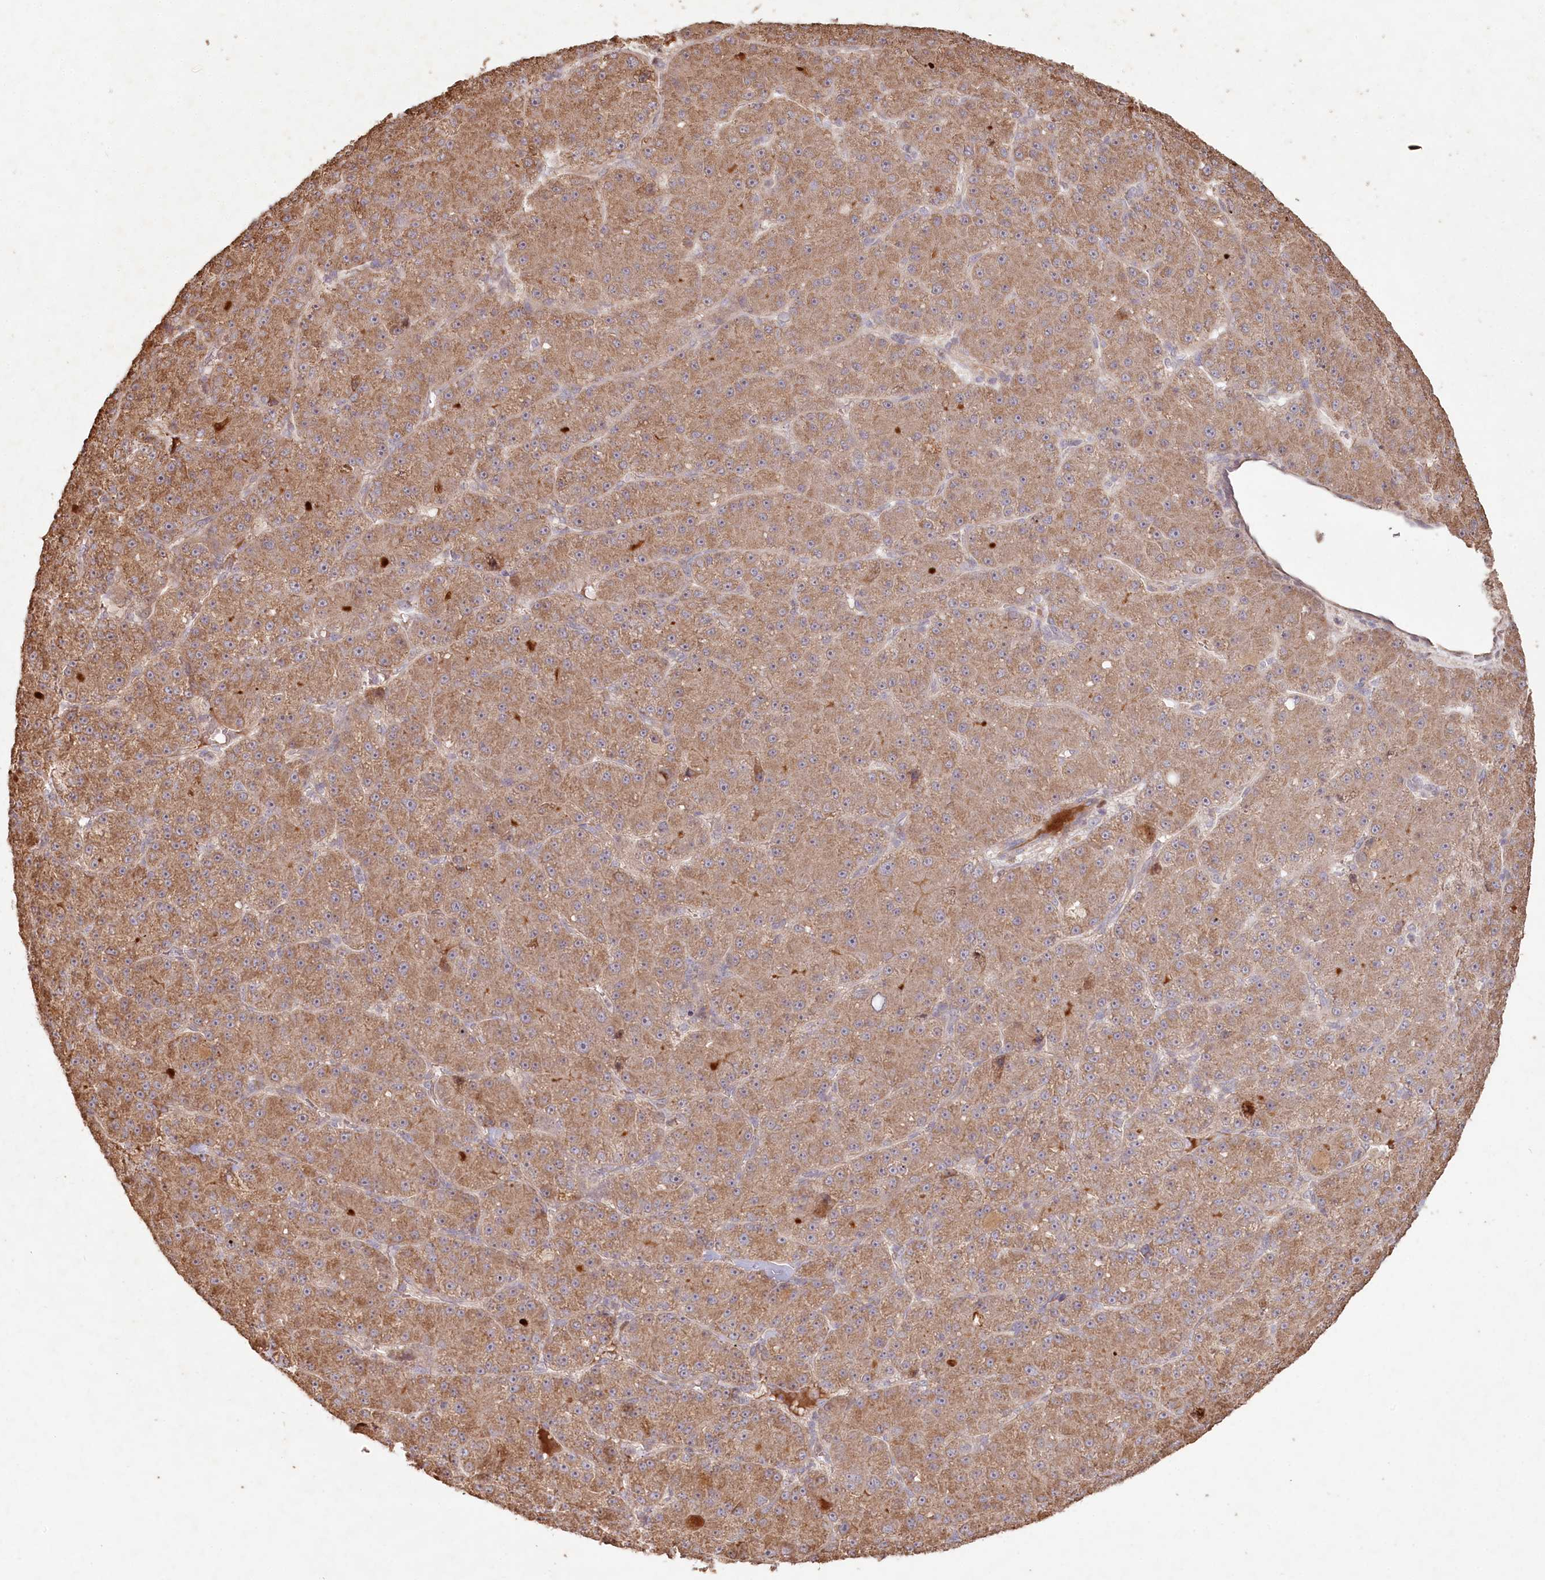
{"staining": {"intensity": "moderate", "quantity": ">75%", "location": "cytoplasmic/membranous"}, "tissue": "liver cancer", "cell_type": "Tumor cells", "image_type": "cancer", "snomed": [{"axis": "morphology", "description": "Carcinoma, Hepatocellular, NOS"}, {"axis": "topography", "description": "Liver"}], "caption": "Immunohistochemistry staining of hepatocellular carcinoma (liver), which demonstrates medium levels of moderate cytoplasmic/membranous staining in approximately >75% of tumor cells indicating moderate cytoplasmic/membranous protein positivity. The staining was performed using DAB (3,3'-diaminobenzidine) (brown) for protein detection and nuclei were counterstained in hematoxylin (blue).", "gene": "HAL", "patient": {"sex": "male", "age": 67}}